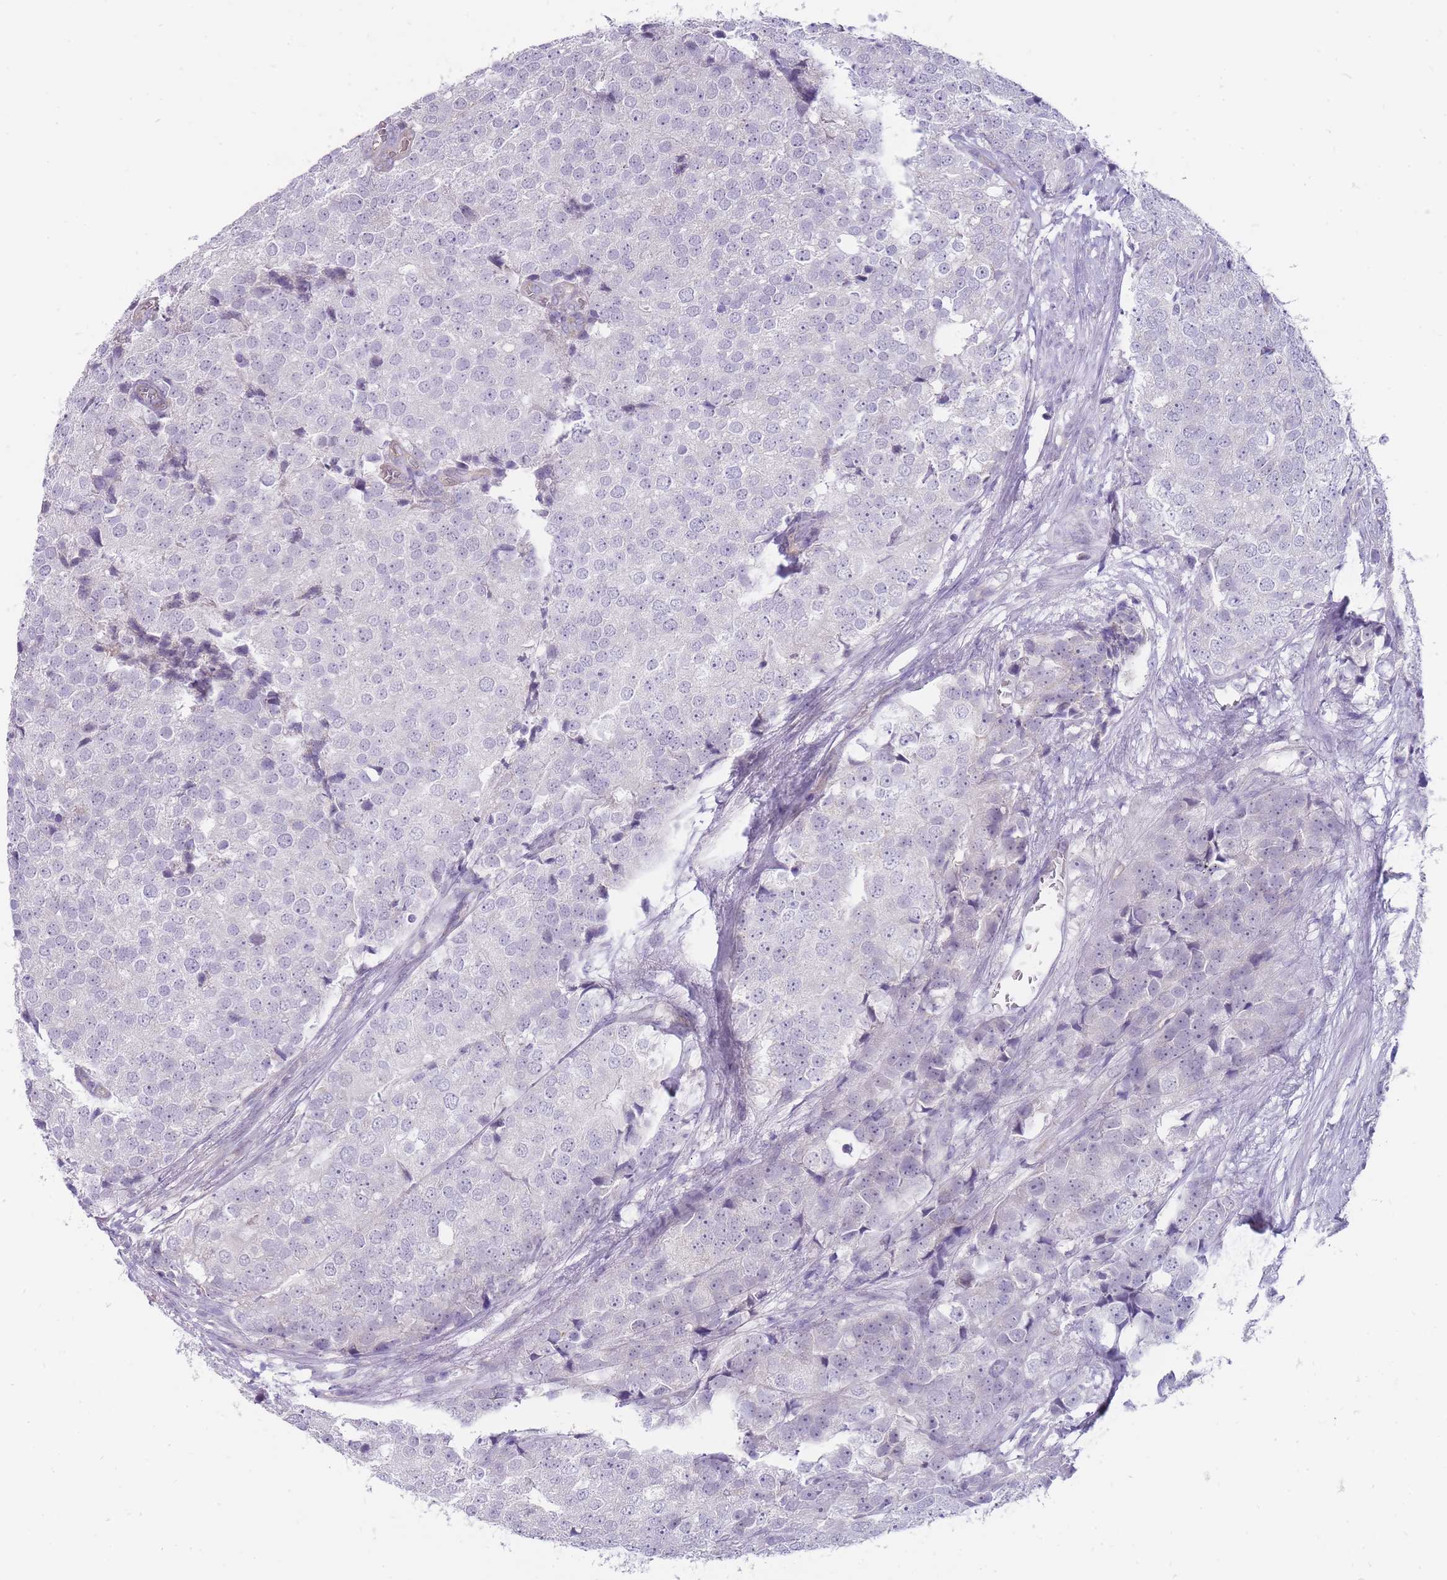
{"staining": {"intensity": "negative", "quantity": "none", "location": "none"}, "tissue": "prostate cancer", "cell_type": "Tumor cells", "image_type": "cancer", "snomed": [{"axis": "morphology", "description": "Adenocarcinoma, High grade"}, {"axis": "topography", "description": "Prostate"}], "caption": "DAB (3,3'-diaminobenzidine) immunohistochemical staining of high-grade adenocarcinoma (prostate) reveals no significant expression in tumor cells.", "gene": "ERICH4", "patient": {"sex": "male", "age": 49}}